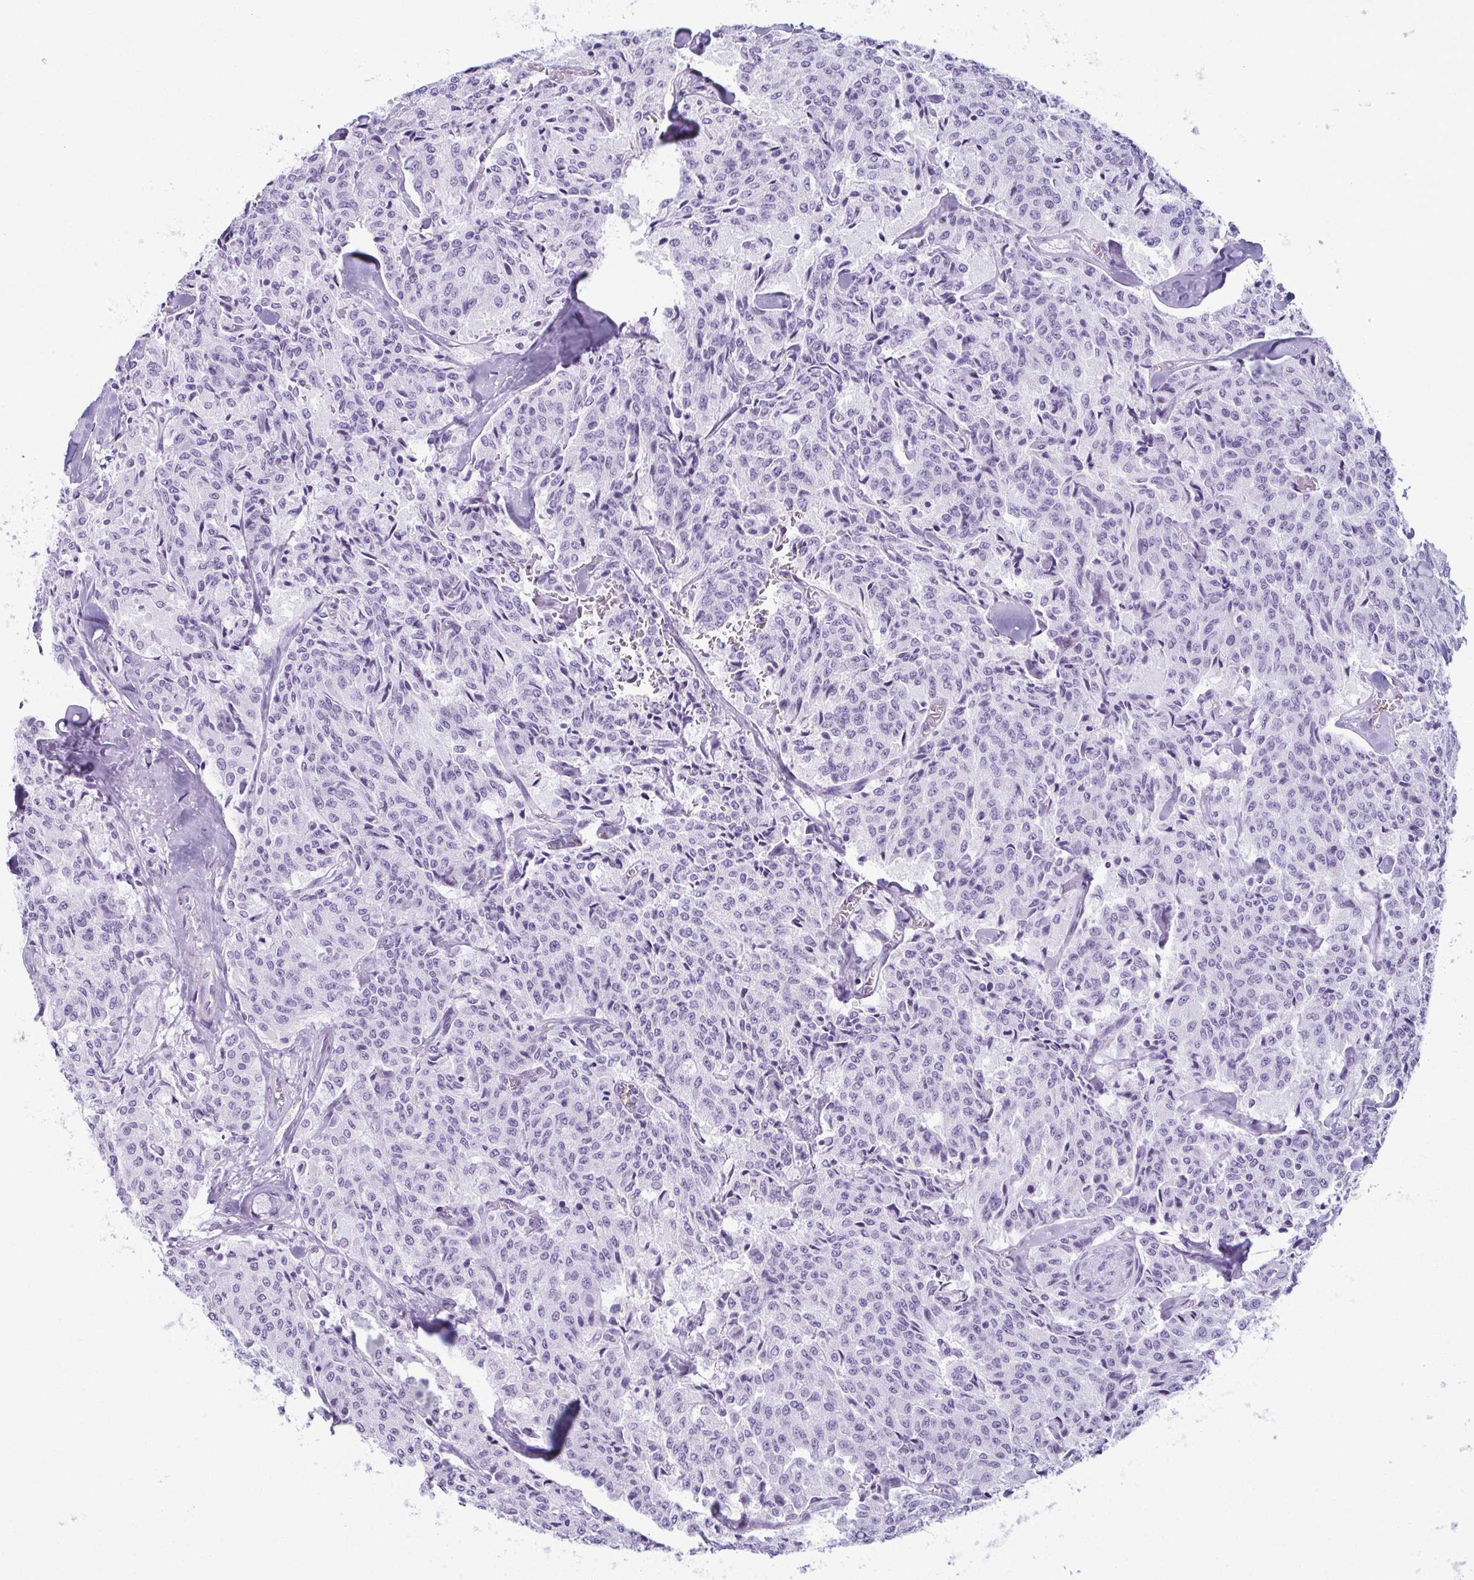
{"staining": {"intensity": "negative", "quantity": "none", "location": "none"}, "tissue": "carcinoid", "cell_type": "Tumor cells", "image_type": "cancer", "snomed": [{"axis": "morphology", "description": "Carcinoid, malignant, NOS"}, {"axis": "topography", "description": "Lung"}], "caption": "Image shows no significant protein positivity in tumor cells of carcinoid.", "gene": "CDA", "patient": {"sex": "male", "age": 71}}